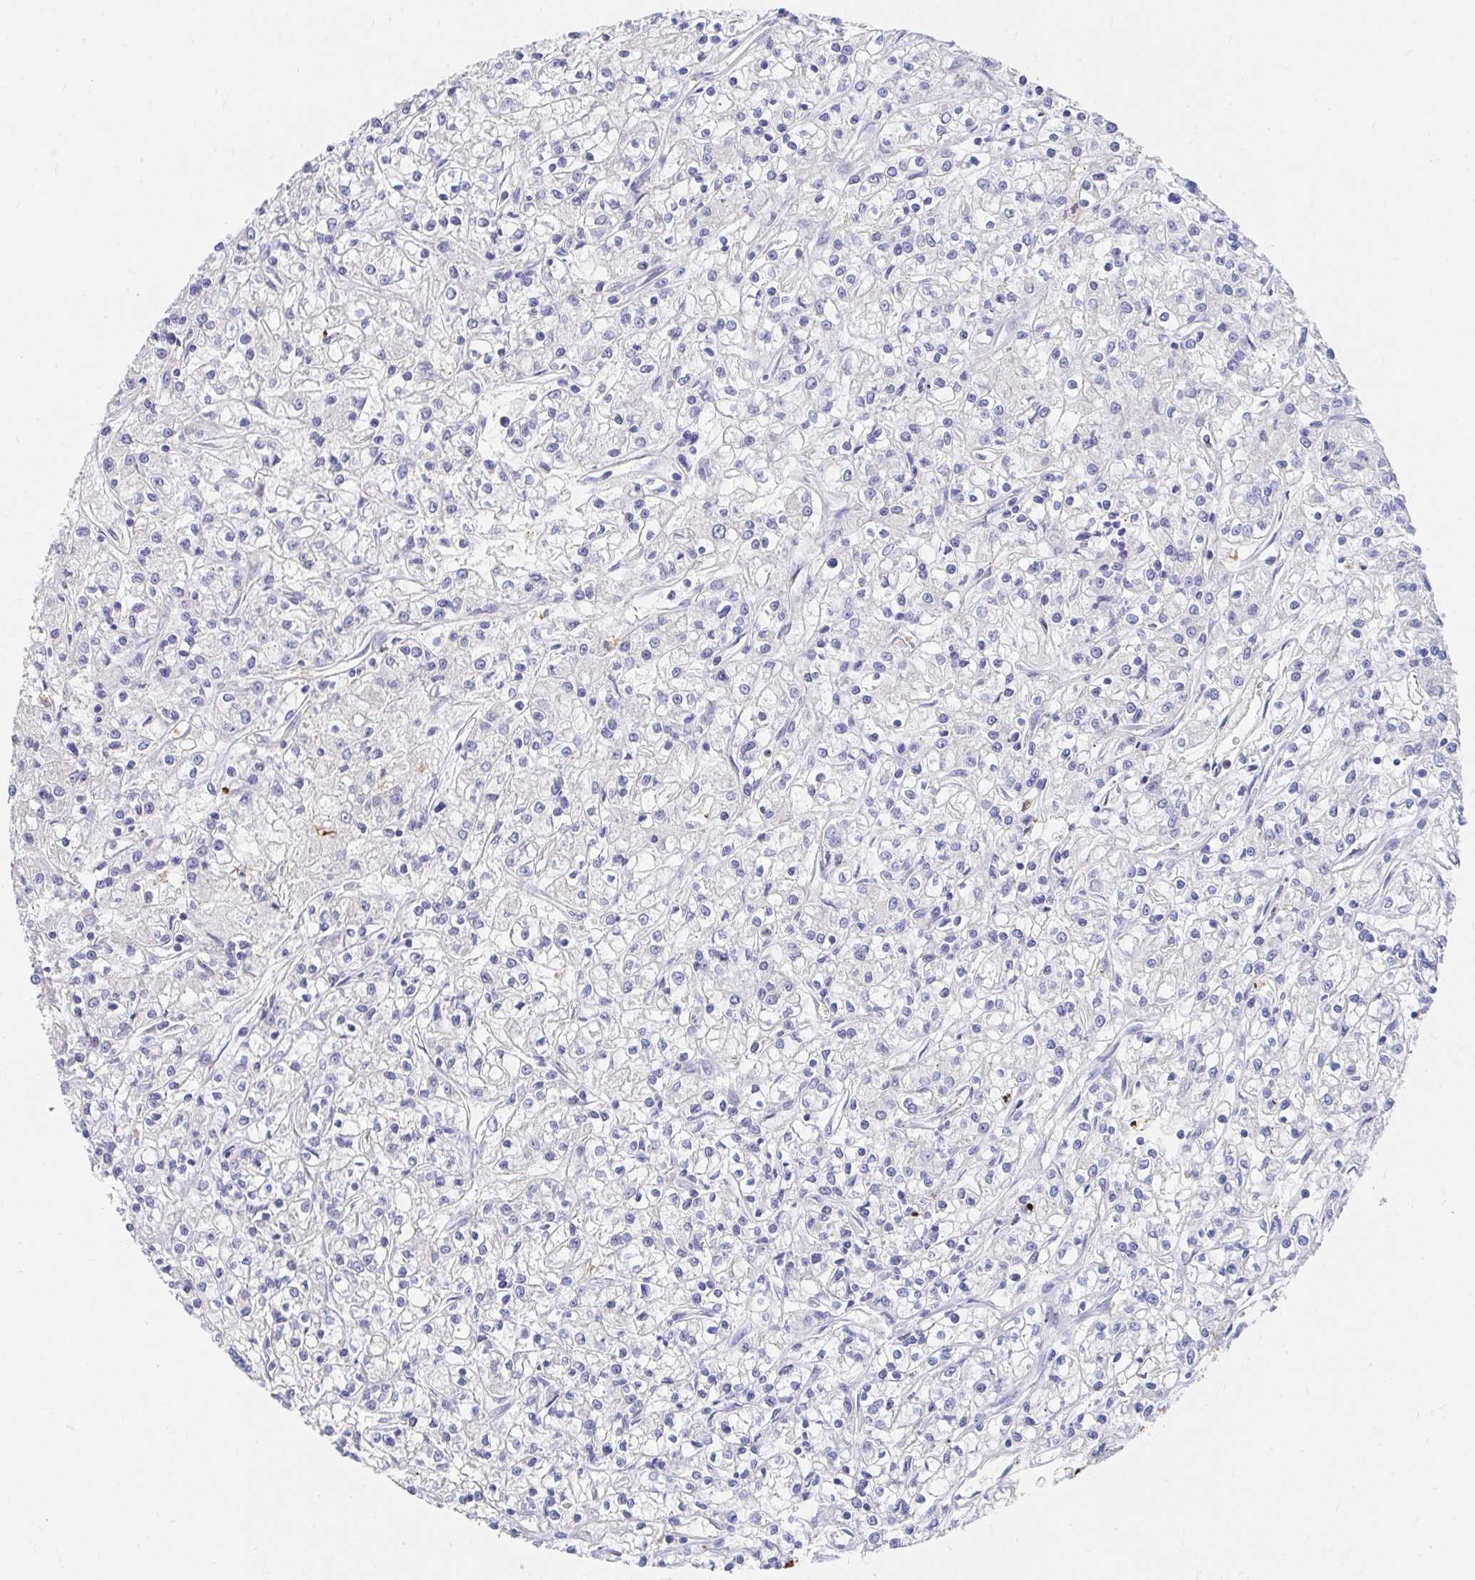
{"staining": {"intensity": "negative", "quantity": "none", "location": "none"}, "tissue": "renal cancer", "cell_type": "Tumor cells", "image_type": "cancer", "snomed": [{"axis": "morphology", "description": "Adenocarcinoma, NOS"}, {"axis": "topography", "description": "Kidney"}], "caption": "Tumor cells show no significant protein expression in renal cancer (adenocarcinoma). (Brightfield microscopy of DAB (3,3'-diaminobenzidine) IHC at high magnification).", "gene": "LAMC3", "patient": {"sex": "female", "age": 59}}